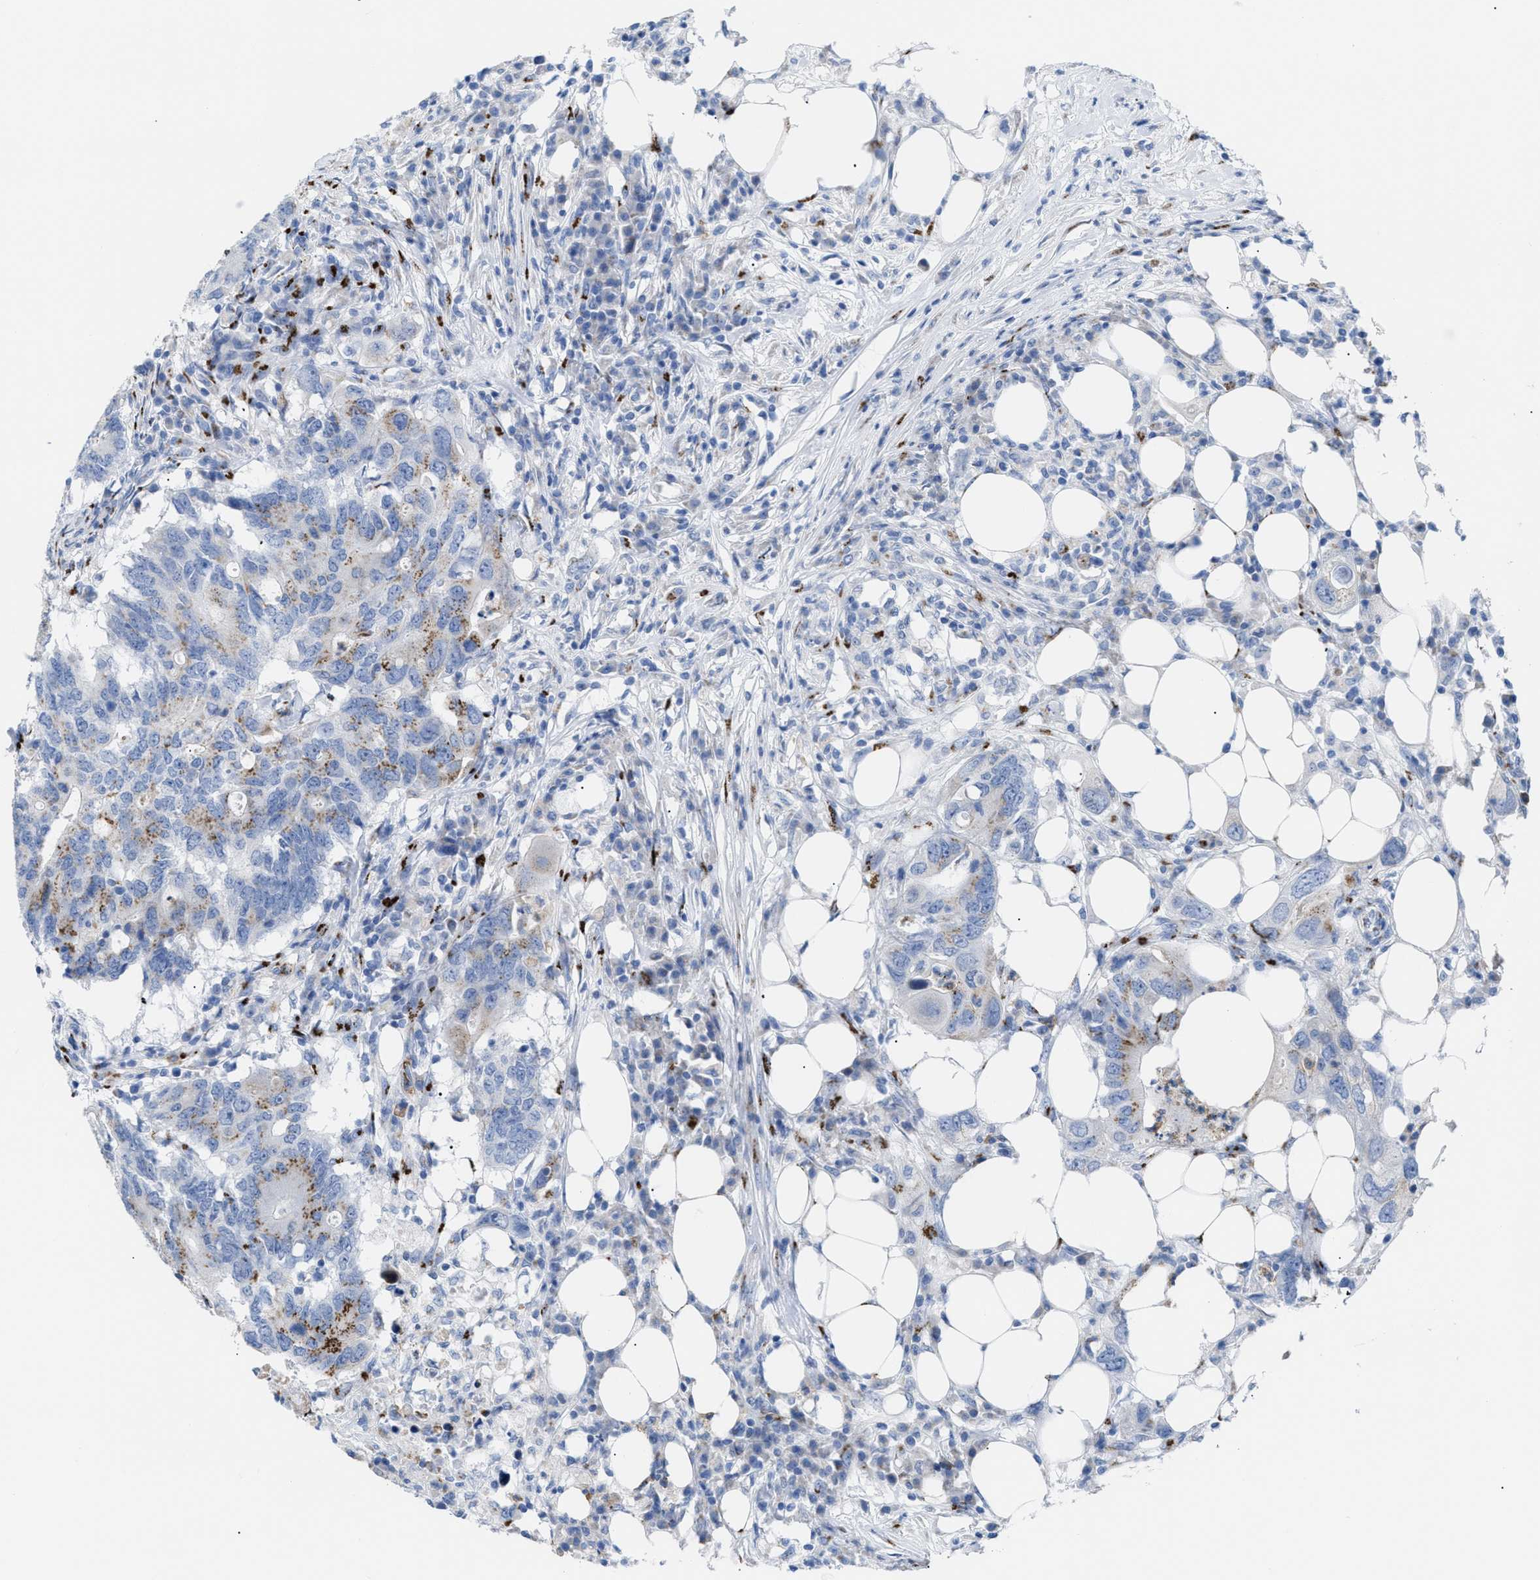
{"staining": {"intensity": "moderate", "quantity": "25%-75%", "location": "cytoplasmic/membranous"}, "tissue": "colorectal cancer", "cell_type": "Tumor cells", "image_type": "cancer", "snomed": [{"axis": "morphology", "description": "Adenocarcinoma, NOS"}, {"axis": "topography", "description": "Colon"}], "caption": "Moderate cytoplasmic/membranous expression is appreciated in about 25%-75% of tumor cells in colorectal adenocarcinoma.", "gene": "TMEM17", "patient": {"sex": "male", "age": 71}}